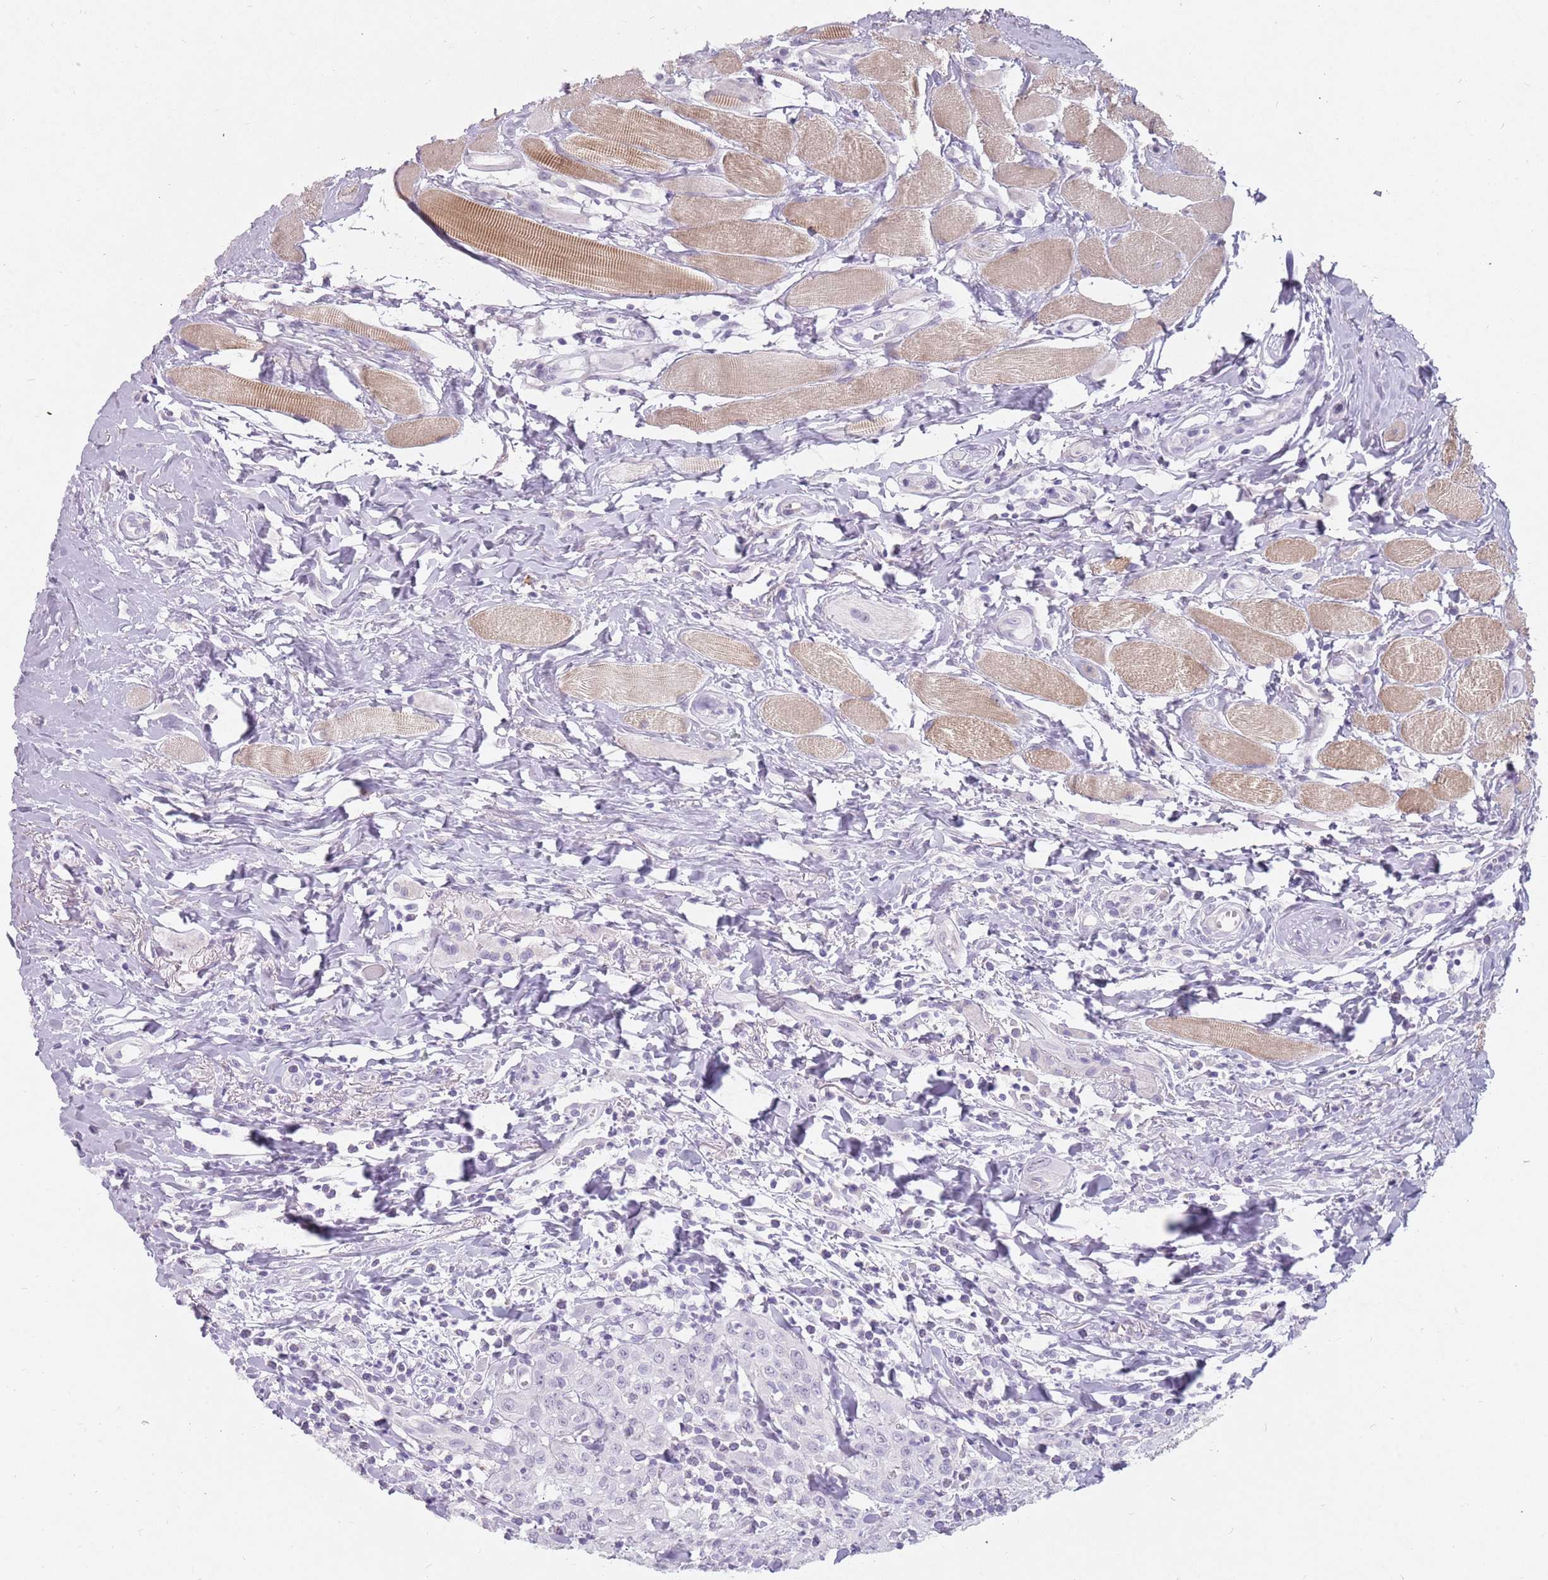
{"staining": {"intensity": "negative", "quantity": "none", "location": "none"}, "tissue": "head and neck cancer", "cell_type": "Tumor cells", "image_type": "cancer", "snomed": [{"axis": "morphology", "description": "Normal tissue, NOS"}, {"axis": "morphology", "description": "Squamous cell carcinoma, NOS"}, {"axis": "topography", "description": "Oral tissue"}, {"axis": "topography", "description": "Head-Neck"}], "caption": "A high-resolution image shows immunohistochemistry staining of head and neck squamous cell carcinoma, which displays no significant positivity in tumor cells.", "gene": "DDX4", "patient": {"sex": "female", "age": 70}}